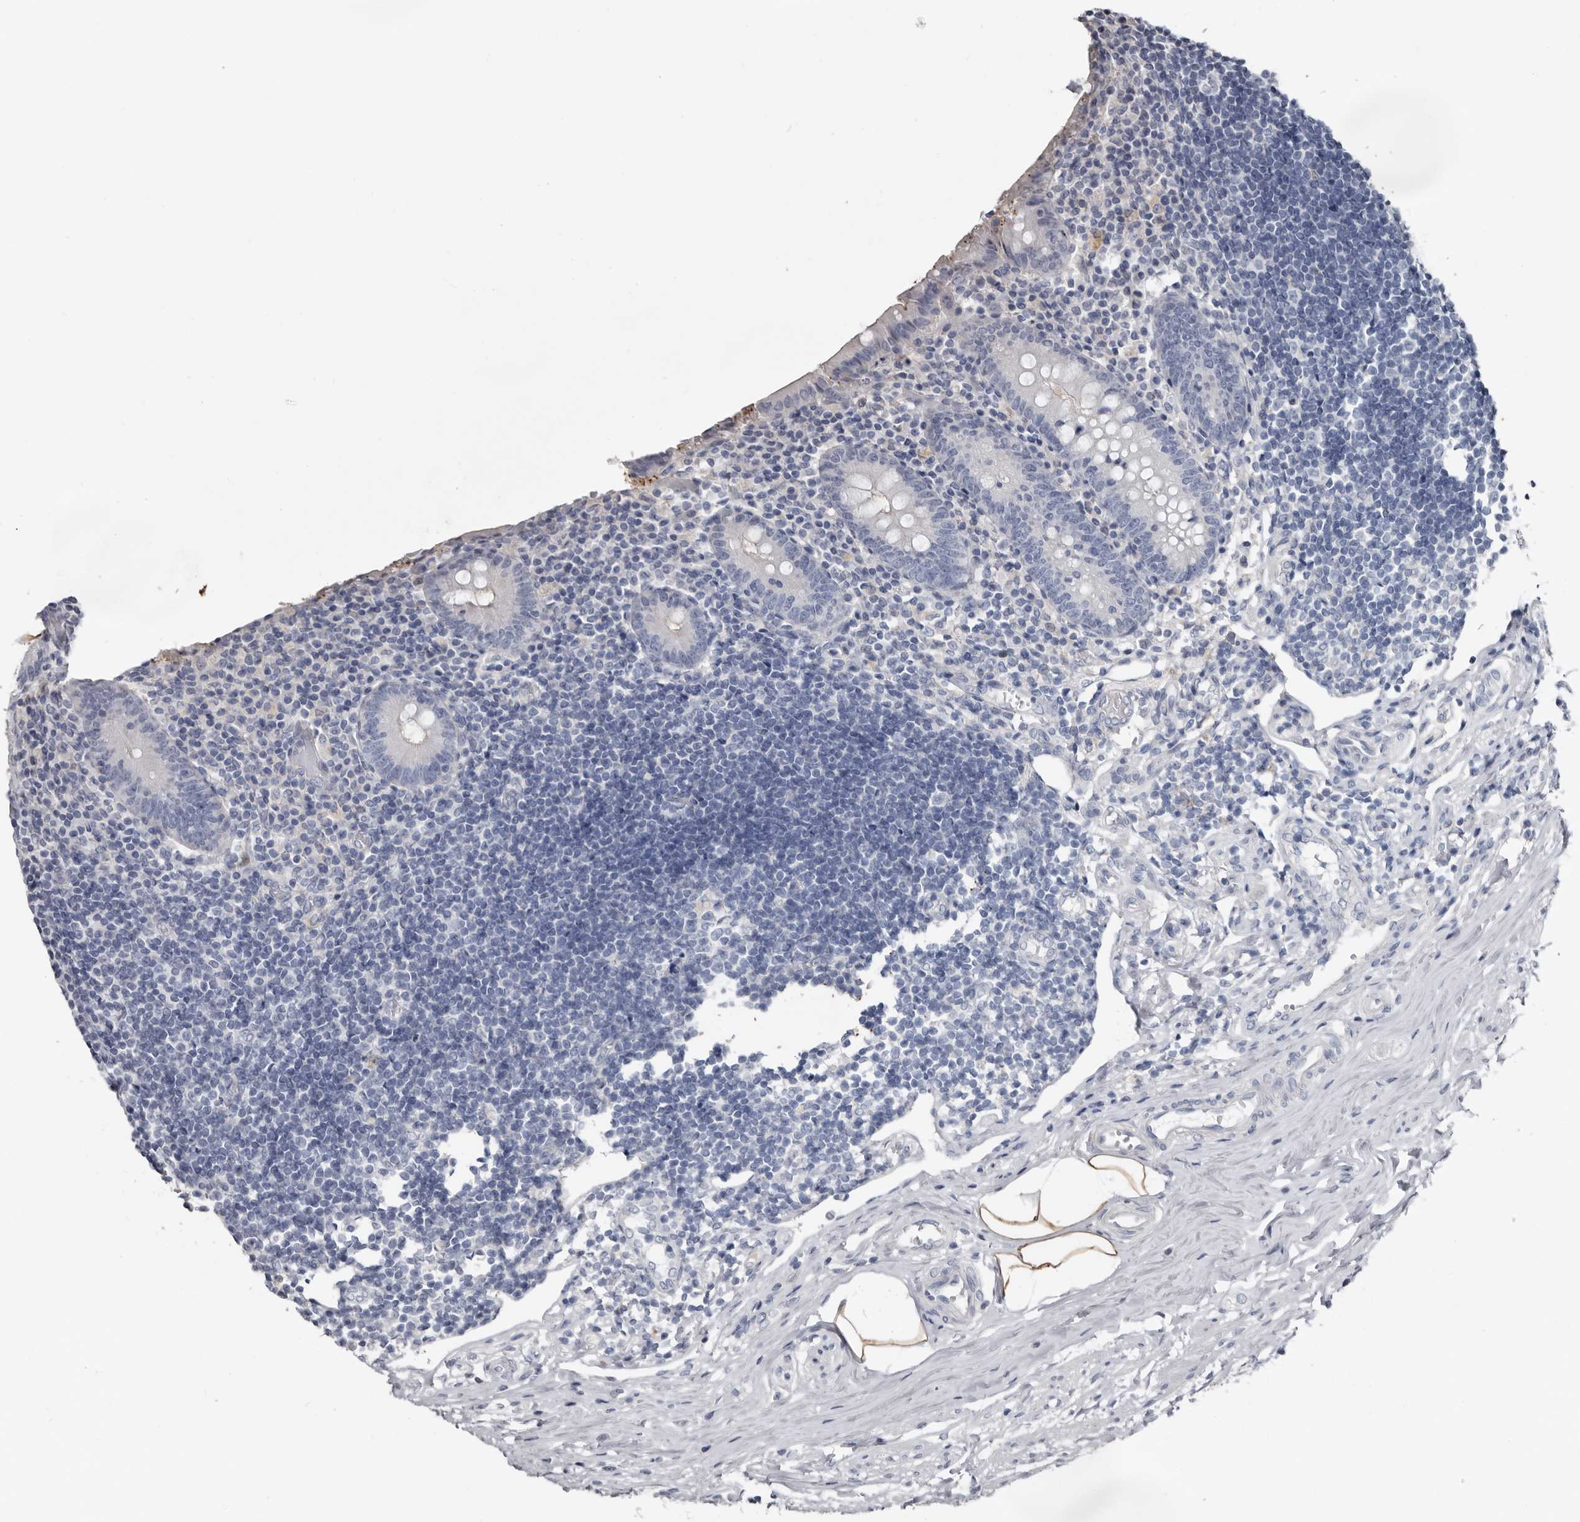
{"staining": {"intensity": "negative", "quantity": "none", "location": "none"}, "tissue": "appendix", "cell_type": "Glandular cells", "image_type": "normal", "snomed": [{"axis": "morphology", "description": "Normal tissue, NOS"}, {"axis": "topography", "description": "Appendix"}], "caption": "Appendix stained for a protein using immunohistochemistry reveals no expression glandular cells.", "gene": "FABP7", "patient": {"sex": "female", "age": 17}}